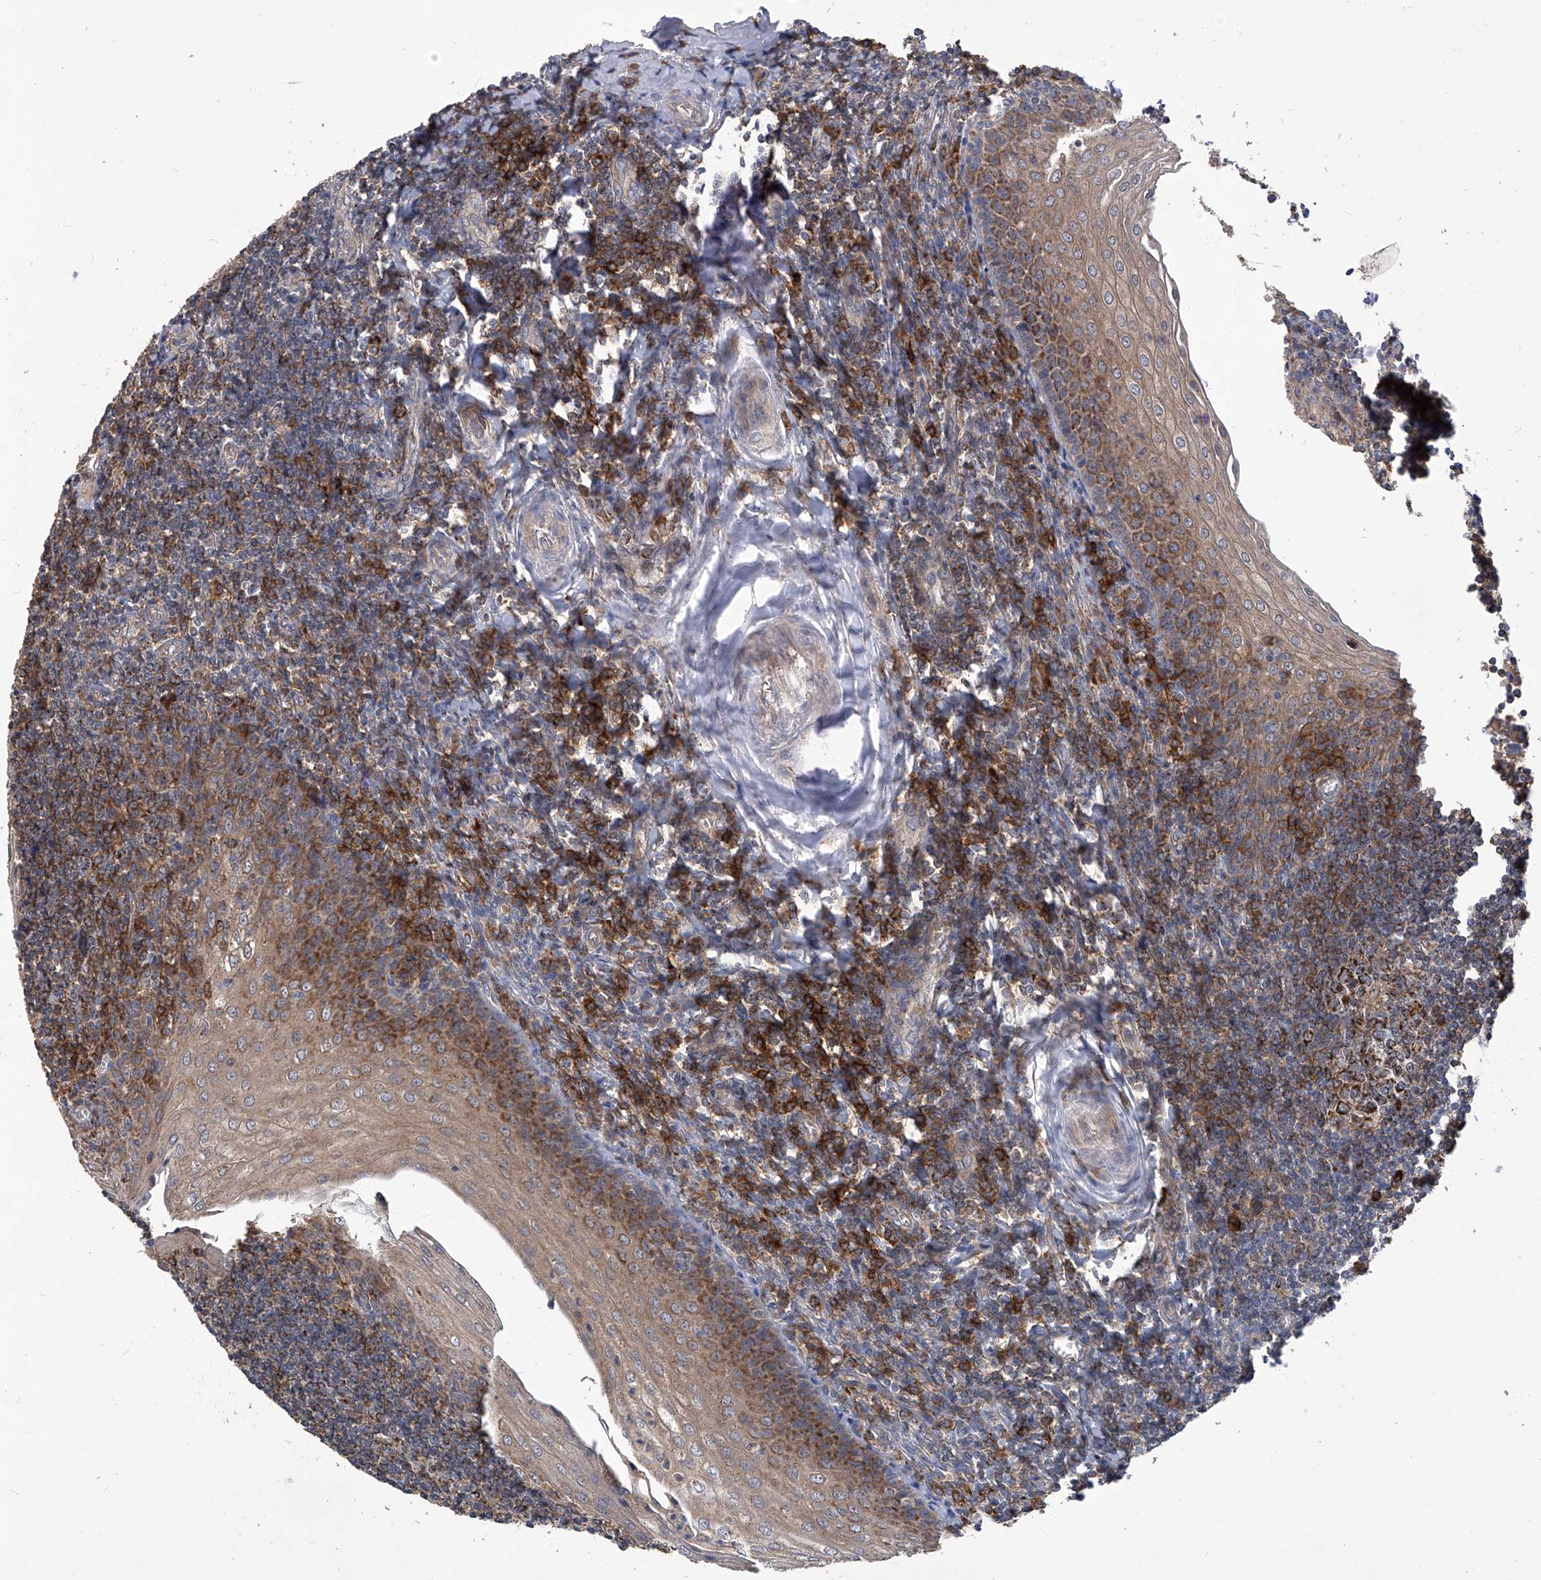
{"staining": {"intensity": "strong", "quantity": ">75%", "location": "cytoplasmic/membranous"}, "tissue": "tonsil", "cell_type": "Germinal center cells", "image_type": "normal", "snomed": [{"axis": "morphology", "description": "Normal tissue, NOS"}, {"axis": "topography", "description": "Tonsil"}], "caption": "The histopathology image reveals staining of normal tonsil, revealing strong cytoplasmic/membranous protein staining (brown color) within germinal center cells.", "gene": "TNFRSF13B", "patient": {"sex": "male", "age": 27}}